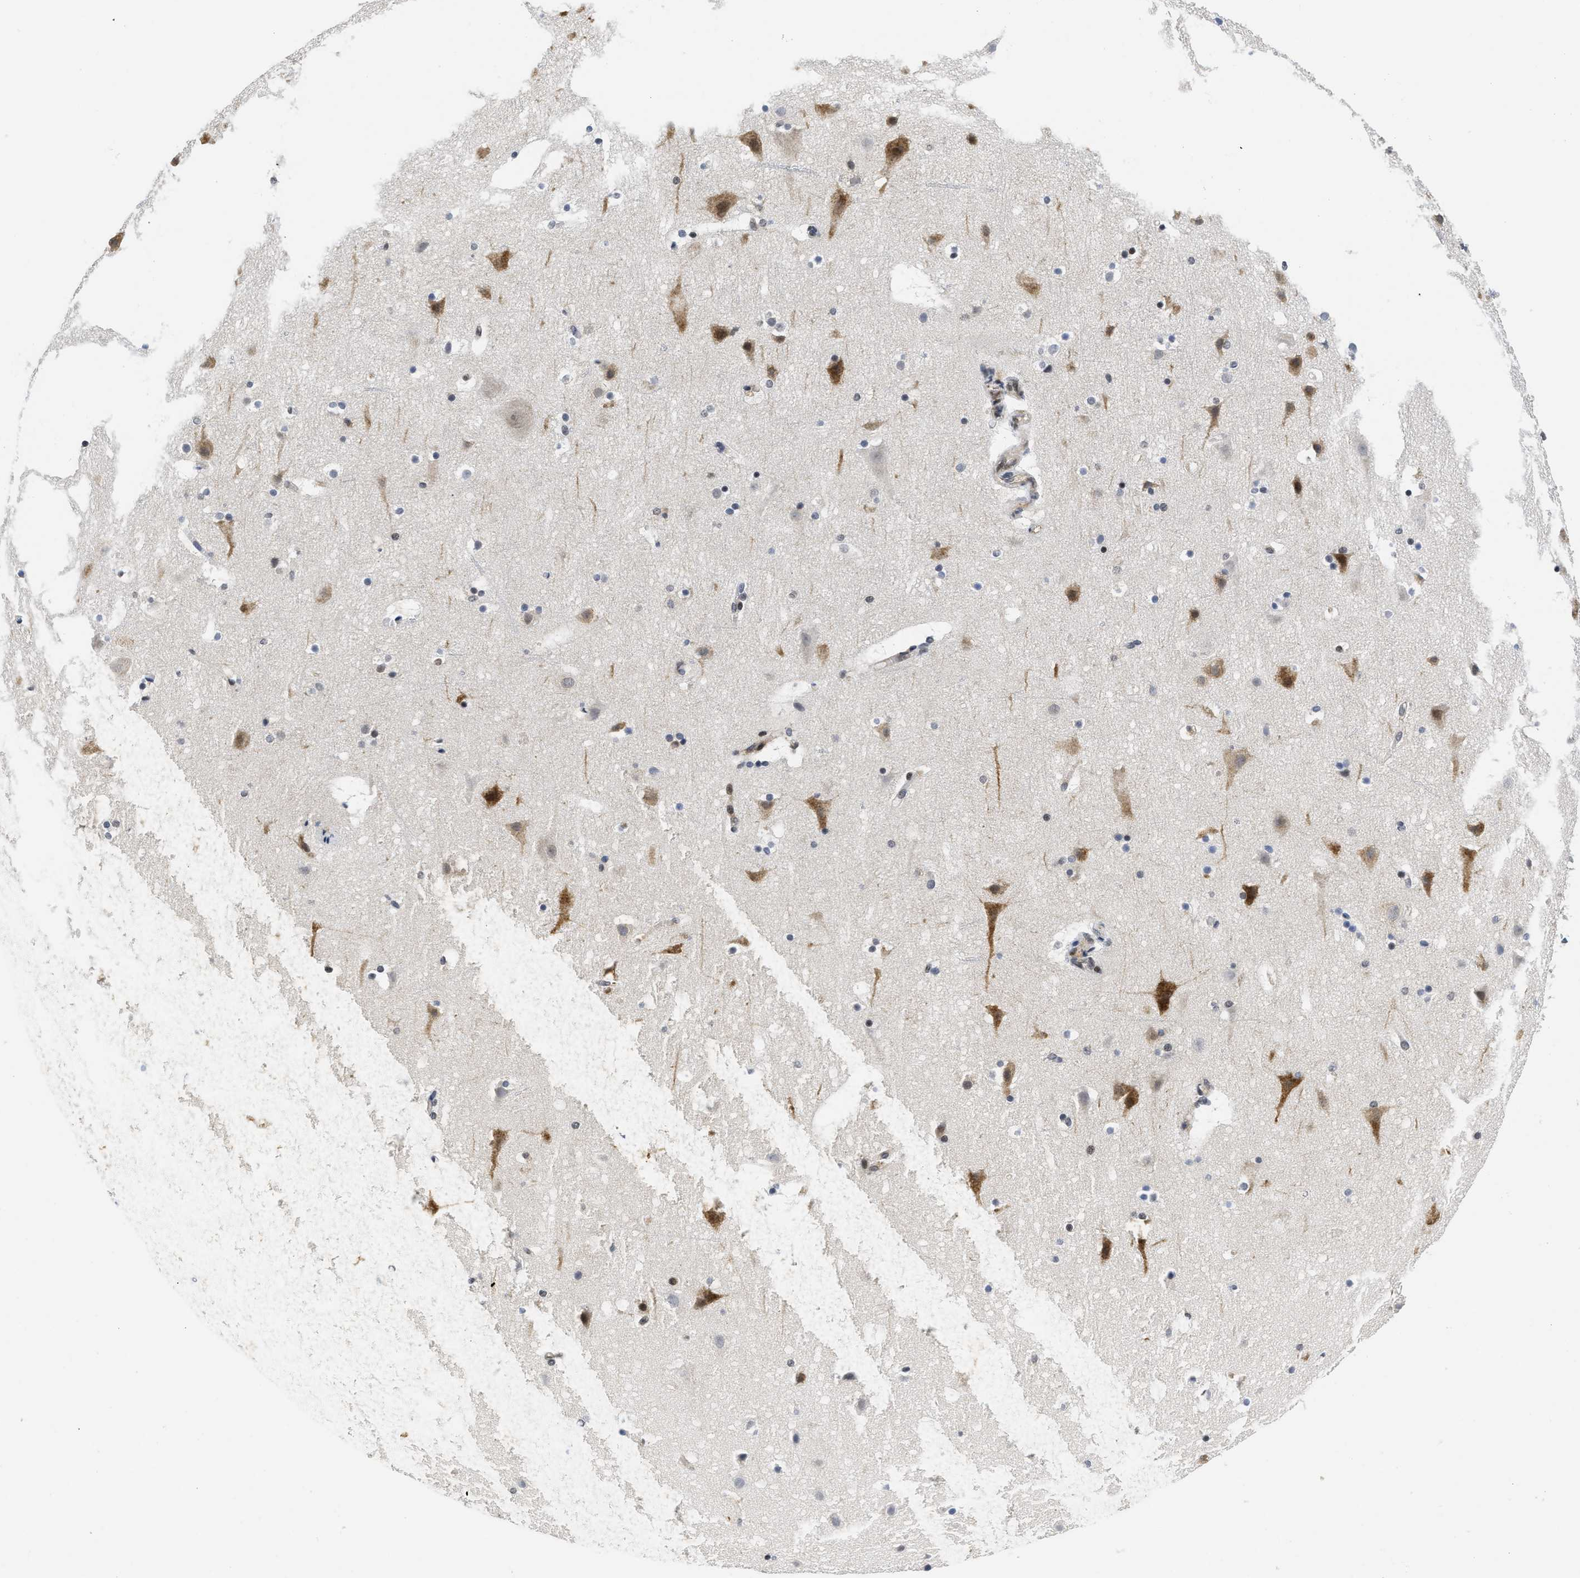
{"staining": {"intensity": "weak", "quantity": ">75%", "location": "nuclear"}, "tissue": "cerebral cortex", "cell_type": "Endothelial cells", "image_type": "normal", "snomed": [{"axis": "morphology", "description": "Normal tissue, NOS"}, {"axis": "topography", "description": "Cerebral cortex"}], "caption": "Immunohistochemical staining of benign cerebral cortex reveals >75% levels of weak nuclear protein expression in about >75% of endothelial cells.", "gene": "HIF1A", "patient": {"sex": "male", "age": 45}}